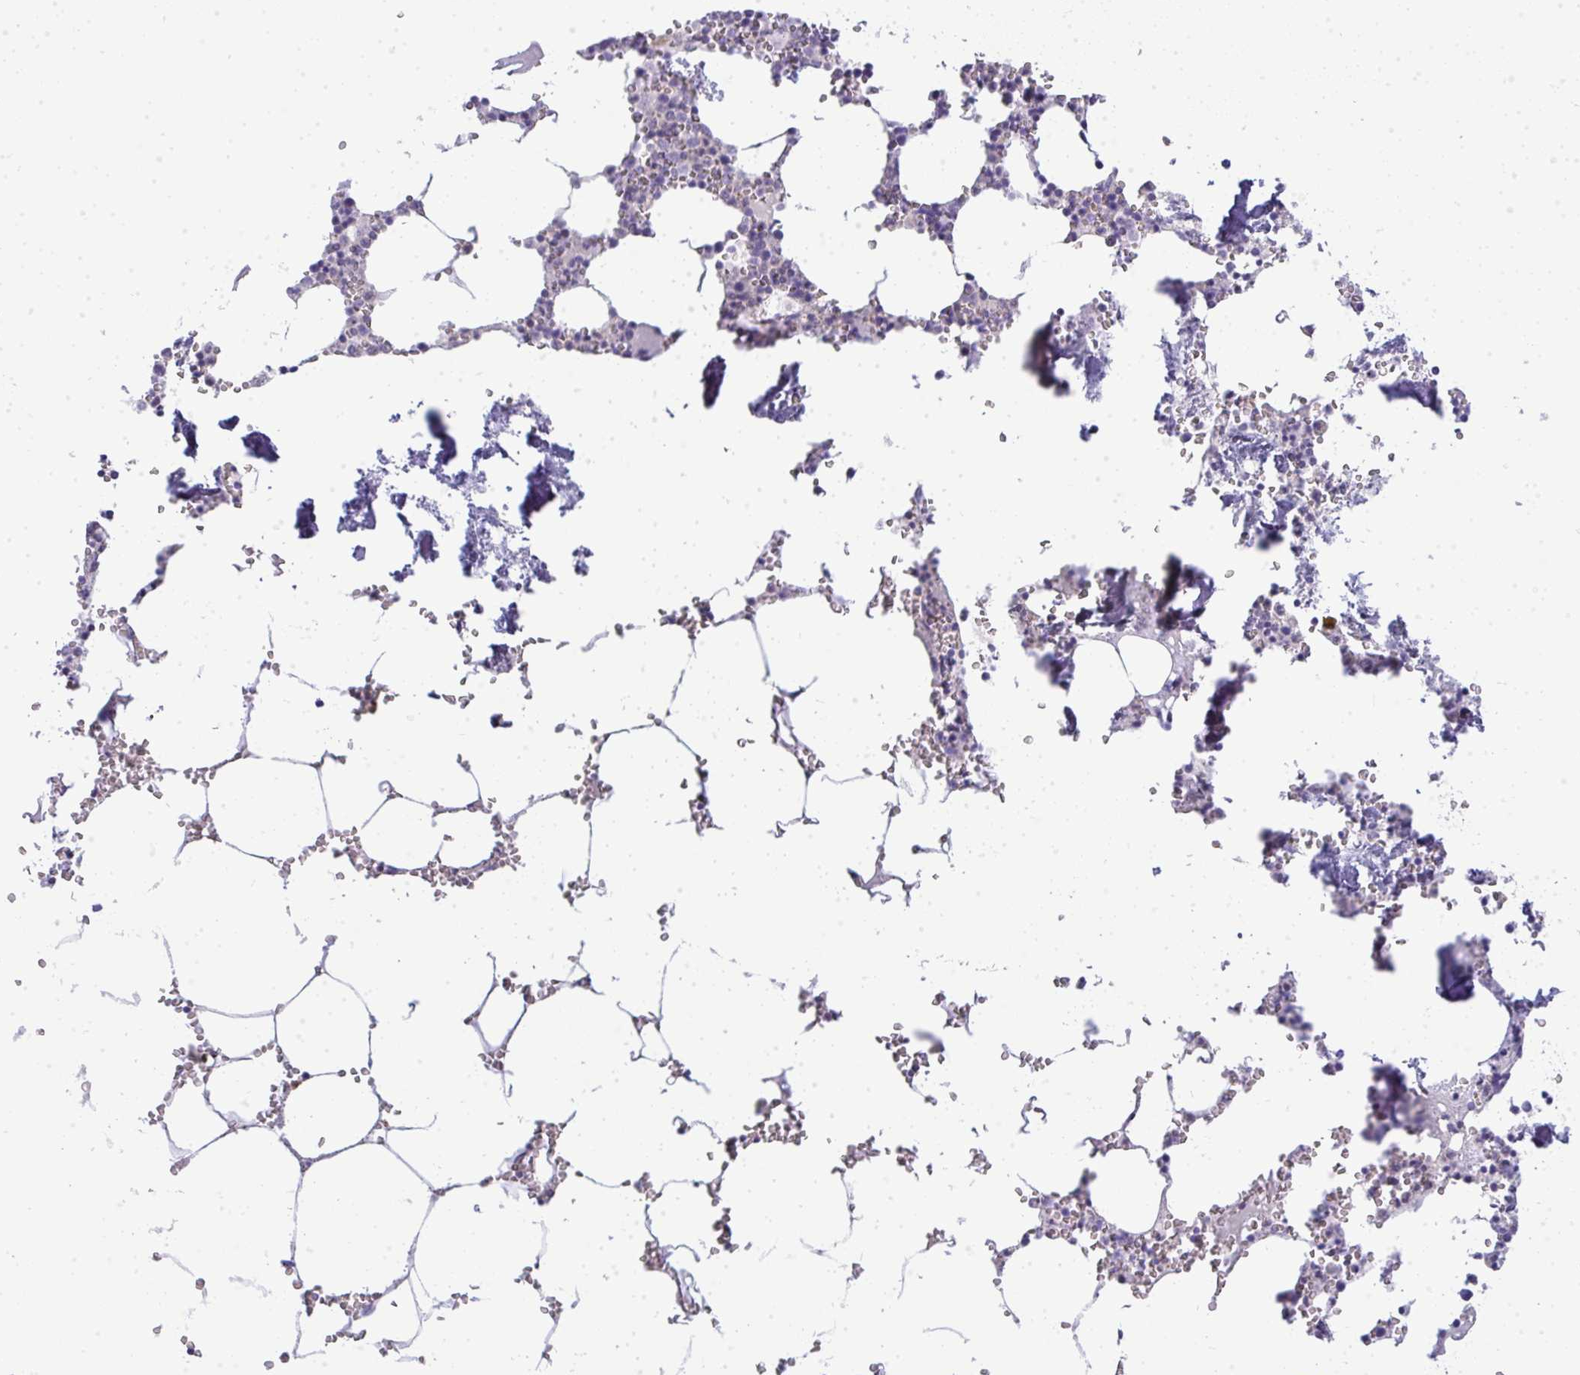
{"staining": {"intensity": "negative", "quantity": "none", "location": "none"}, "tissue": "bone marrow", "cell_type": "Hematopoietic cells", "image_type": "normal", "snomed": [{"axis": "morphology", "description": "Normal tissue, NOS"}, {"axis": "topography", "description": "Bone marrow"}], "caption": "Immunohistochemistry photomicrograph of normal human bone marrow stained for a protein (brown), which displays no positivity in hematopoietic cells. (Stains: DAB immunohistochemistry (IHC) with hematoxylin counter stain, Microscopy: brightfield microscopy at high magnification).", "gene": "VPS4B", "patient": {"sex": "male", "age": 54}}